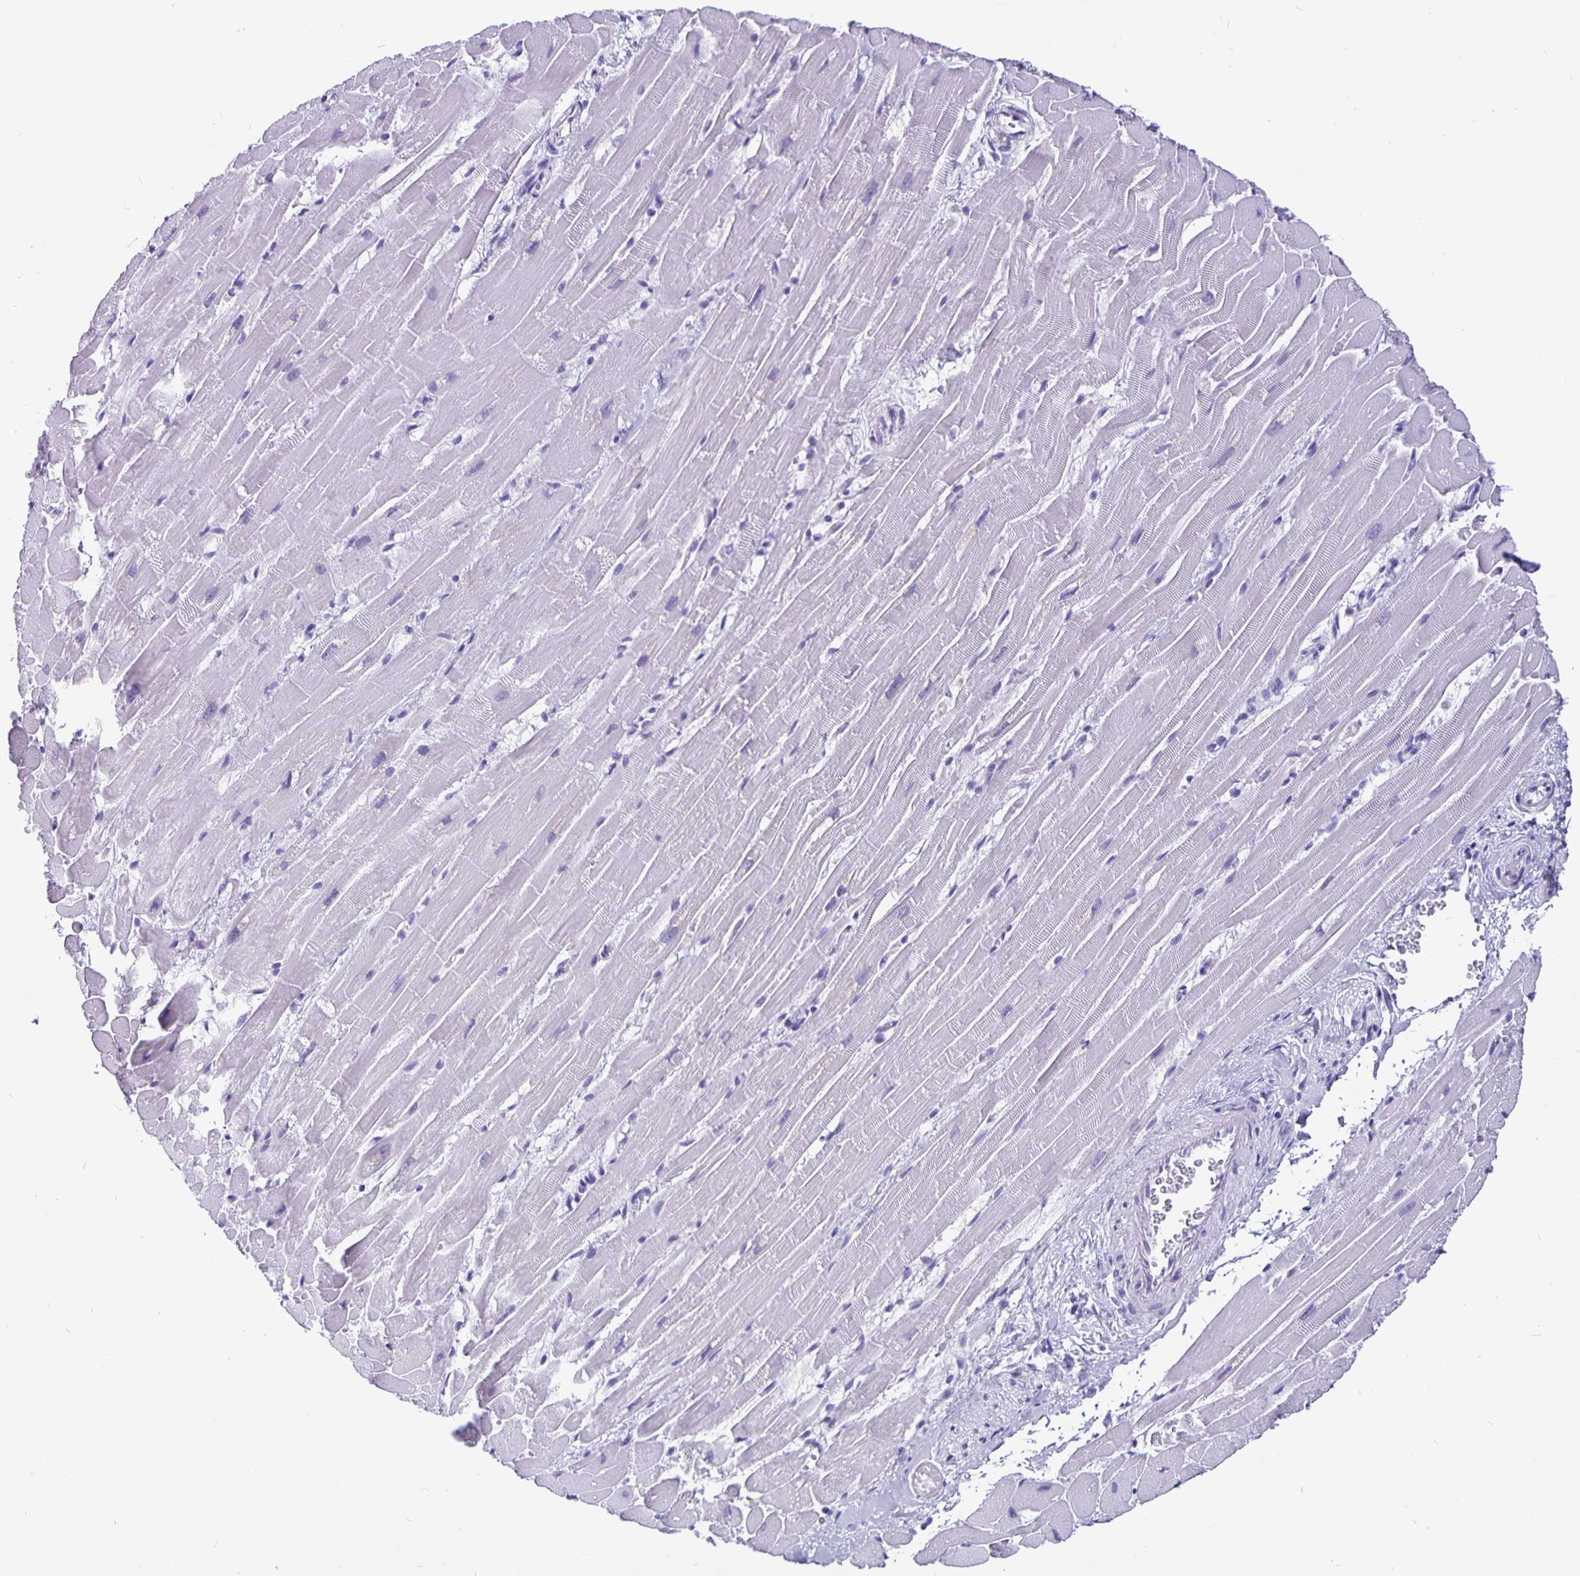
{"staining": {"intensity": "negative", "quantity": "none", "location": "none"}, "tissue": "heart muscle", "cell_type": "Cardiomyocytes", "image_type": "normal", "snomed": [{"axis": "morphology", "description": "Normal tissue, NOS"}, {"axis": "topography", "description": "Heart"}], "caption": "Heart muscle stained for a protein using IHC demonstrates no staining cardiomyocytes.", "gene": "ODF3B", "patient": {"sex": "male", "age": 37}}